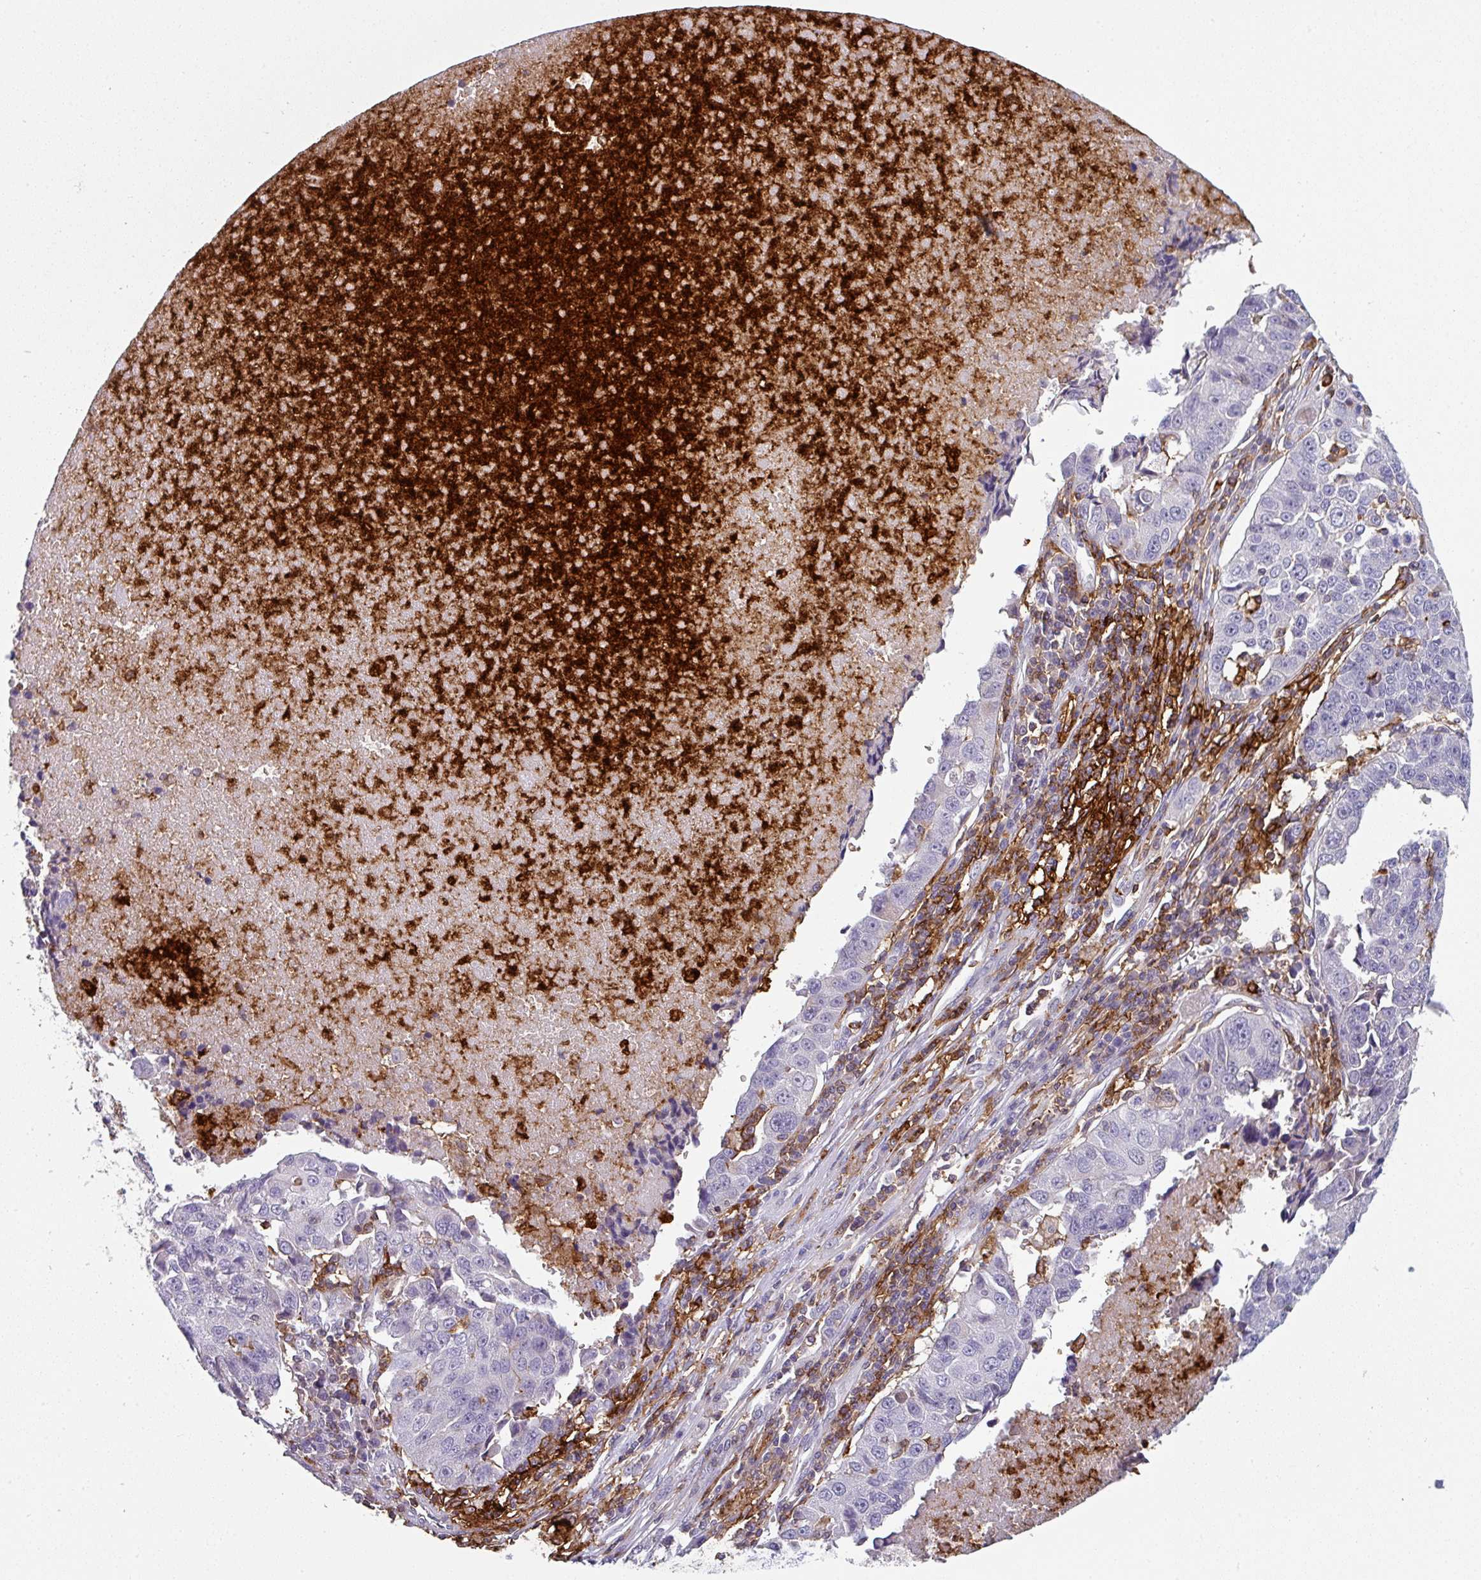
{"staining": {"intensity": "negative", "quantity": "none", "location": "none"}, "tissue": "lung cancer", "cell_type": "Tumor cells", "image_type": "cancer", "snomed": [{"axis": "morphology", "description": "Squamous cell carcinoma, NOS"}, {"axis": "topography", "description": "Lung"}], "caption": "Human lung squamous cell carcinoma stained for a protein using IHC shows no expression in tumor cells.", "gene": "EXOSC5", "patient": {"sex": "female", "age": 66}}